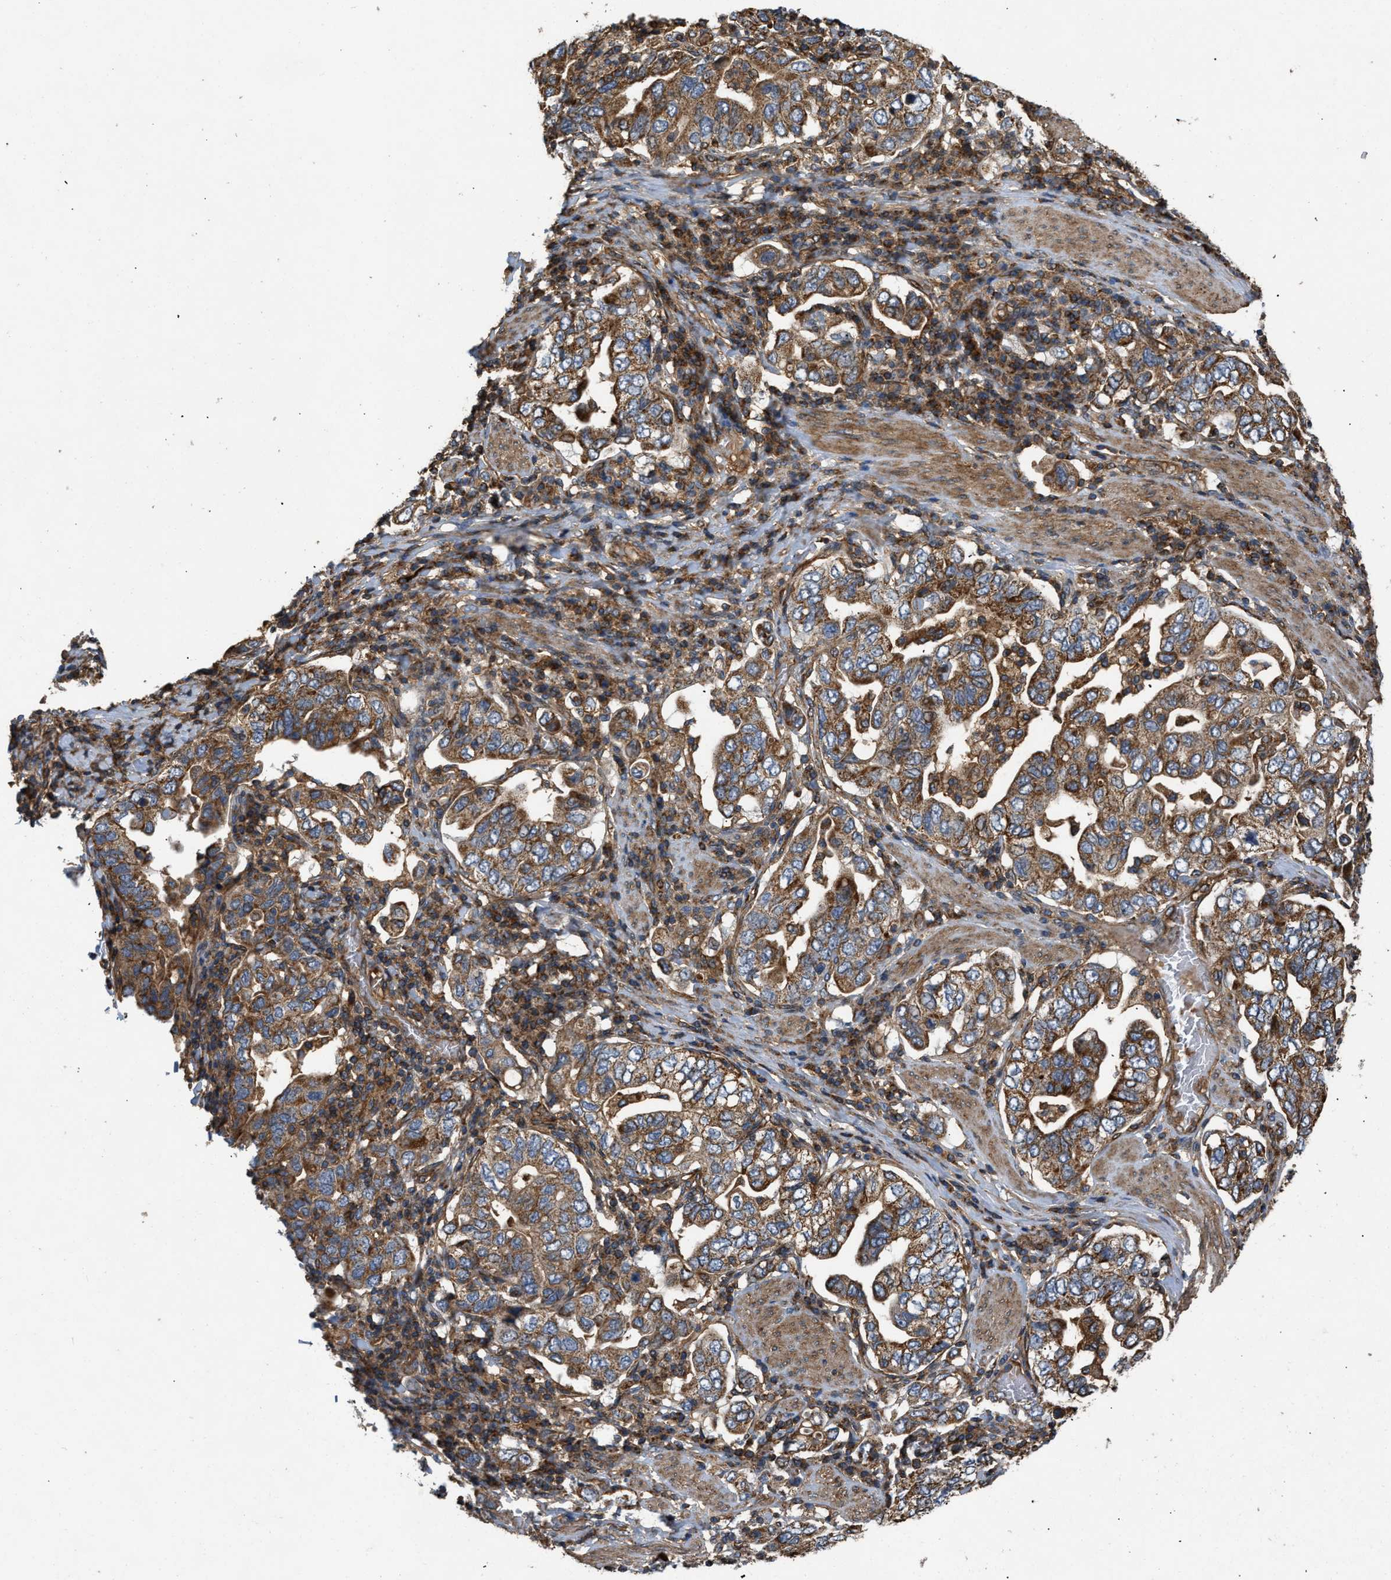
{"staining": {"intensity": "strong", "quantity": ">75%", "location": "cytoplasmic/membranous"}, "tissue": "stomach cancer", "cell_type": "Tumor cells", "image_type": "cancer", "snomed": [{"axis": "morphology", "description": "Adenocarcinoma, NOS"}, {"axis": "topography", "description": "Stomach, upper"}], "caption": "About >75% of tumor cells in human stomach cancer demonstrate strong cytoplasmic/membranous protein staining as visualized by brown immunohistochemical staining.", "gene": "GNB4", "patient": {"sex": "male", "age": 62}}